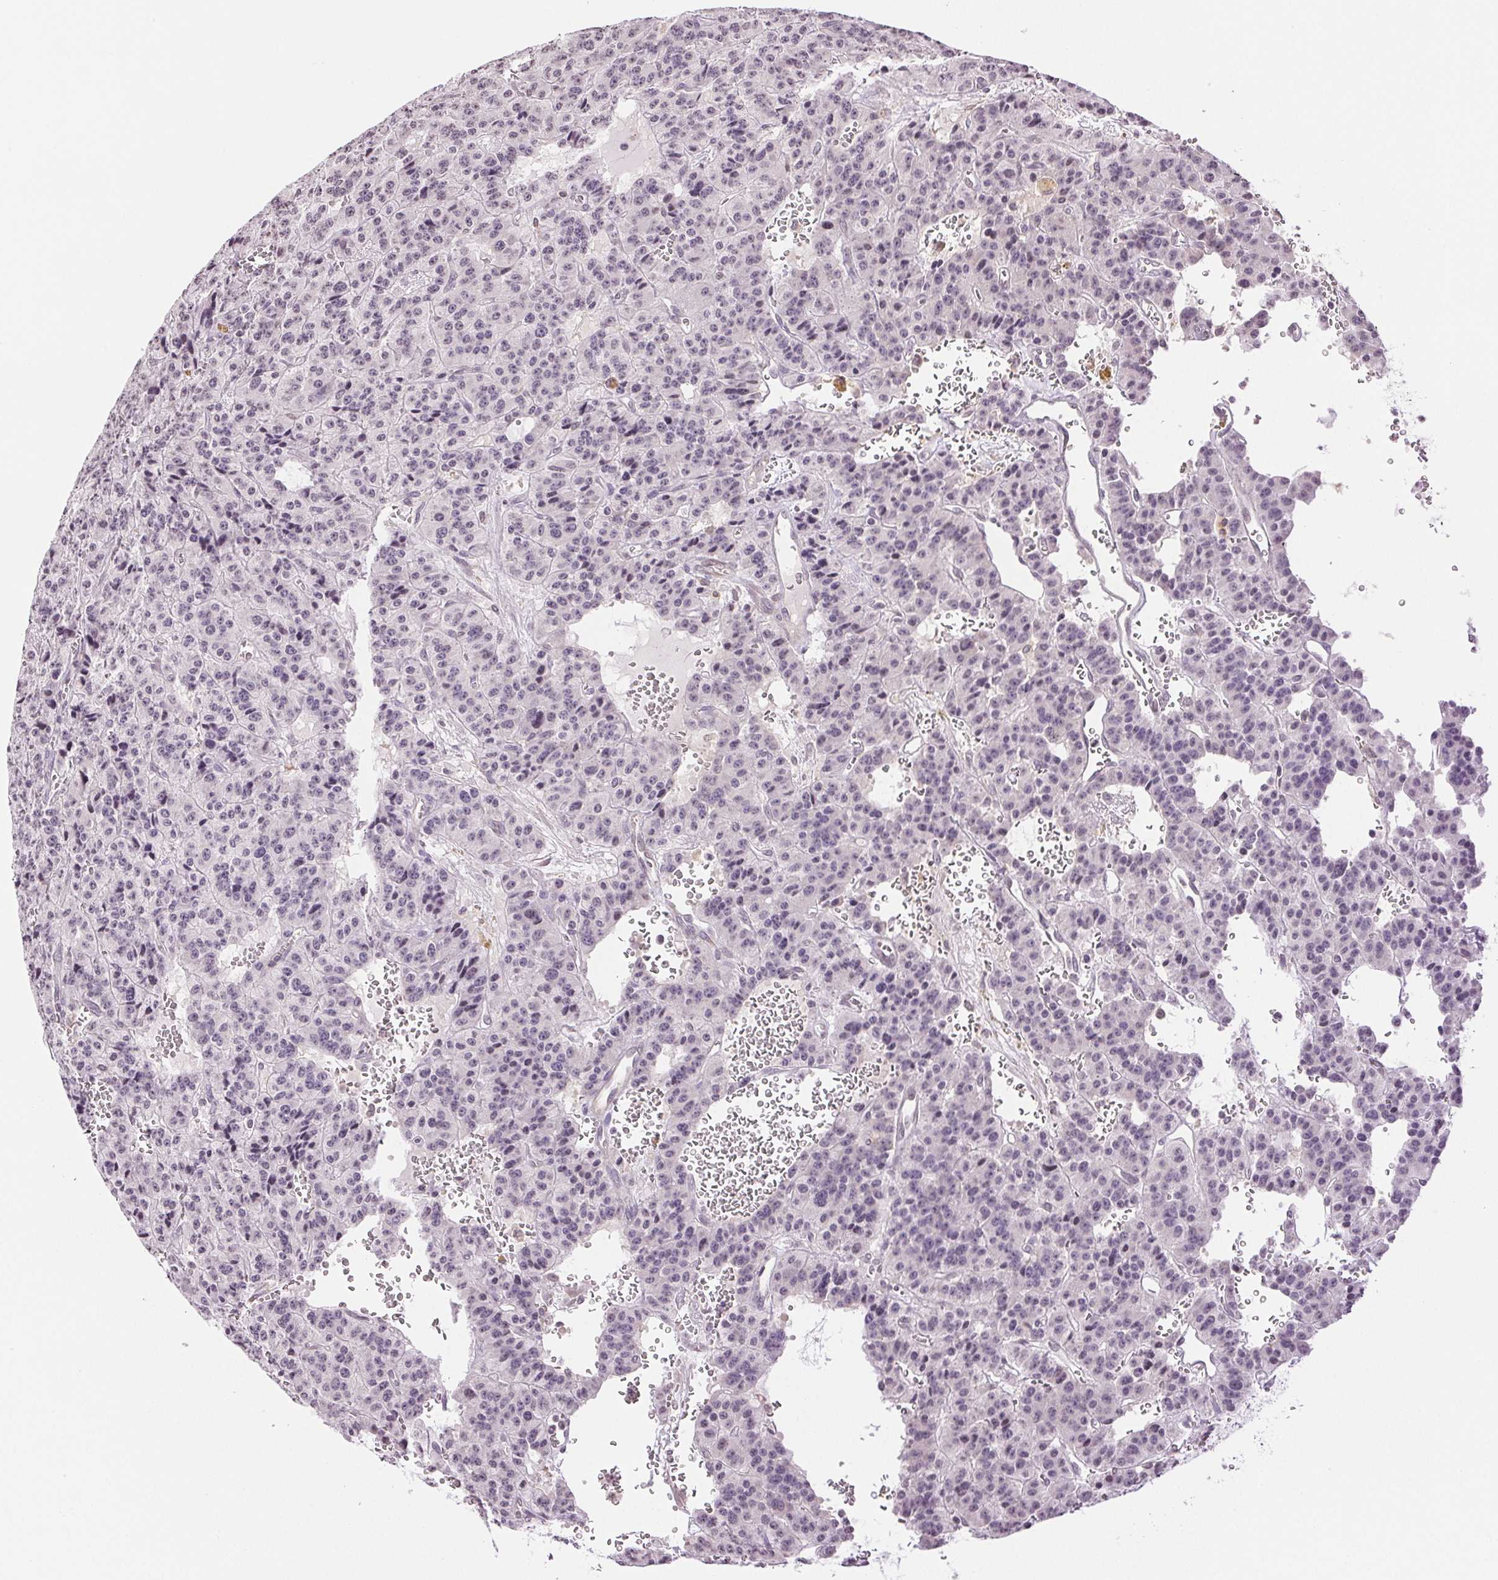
{"staining": {"intensity": "negative", "quantity": "none", "location": "none"}, "tissue": "carcinoid", "cell_type": "Tumor cells", "image_type": "cancer", "snomed": [{"axis": "morphology", "description": "Carcinoid, malignant, NOS"}, {"axis": "topography", "description": "Lung"}], "caption": "The histopathology image displays no staining of tumor cells in malignant carcinoid.", "gene": "TNNT3", "patient": {"sex": "female", "age": 71}}